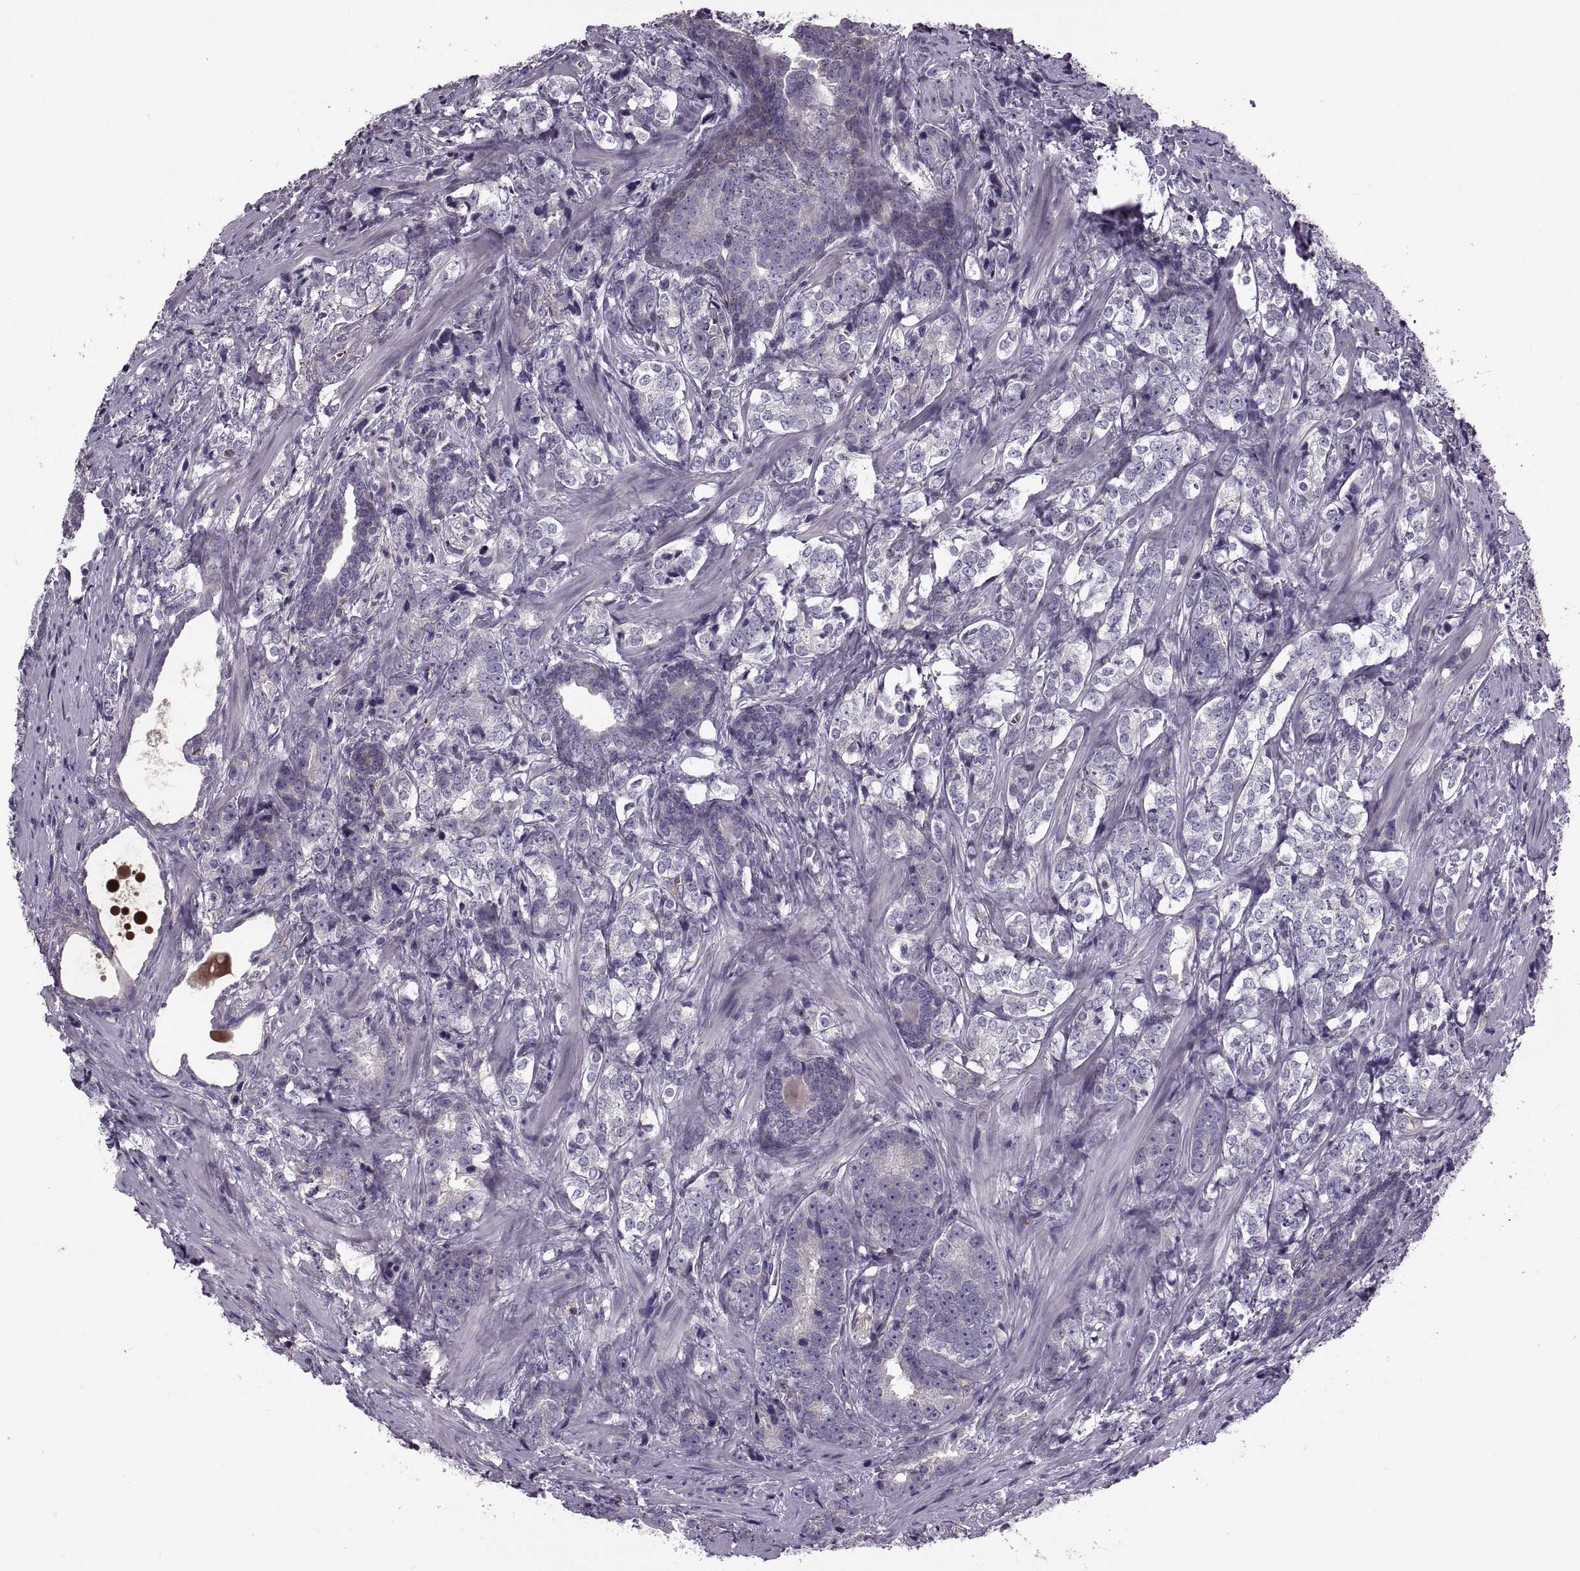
{"staining": {"intensity": "negative", "quantity": "none", "location": "none"}, "tissue": "prostate cancer", "cell_type": "Tumor cells", "image_type": "cancer", "snomed": [{"axis": "morphology", "description": "Adenocarcinoma, NOS"}, {"axis": "topography", "description": "Prostate and seminal vesicle, NOS"}], "caption": "The image exhibits no staining of tumor cells in prostate cancer.", "gene": "SLC2A3", "patient": {"sex": "male", "age": 63}}